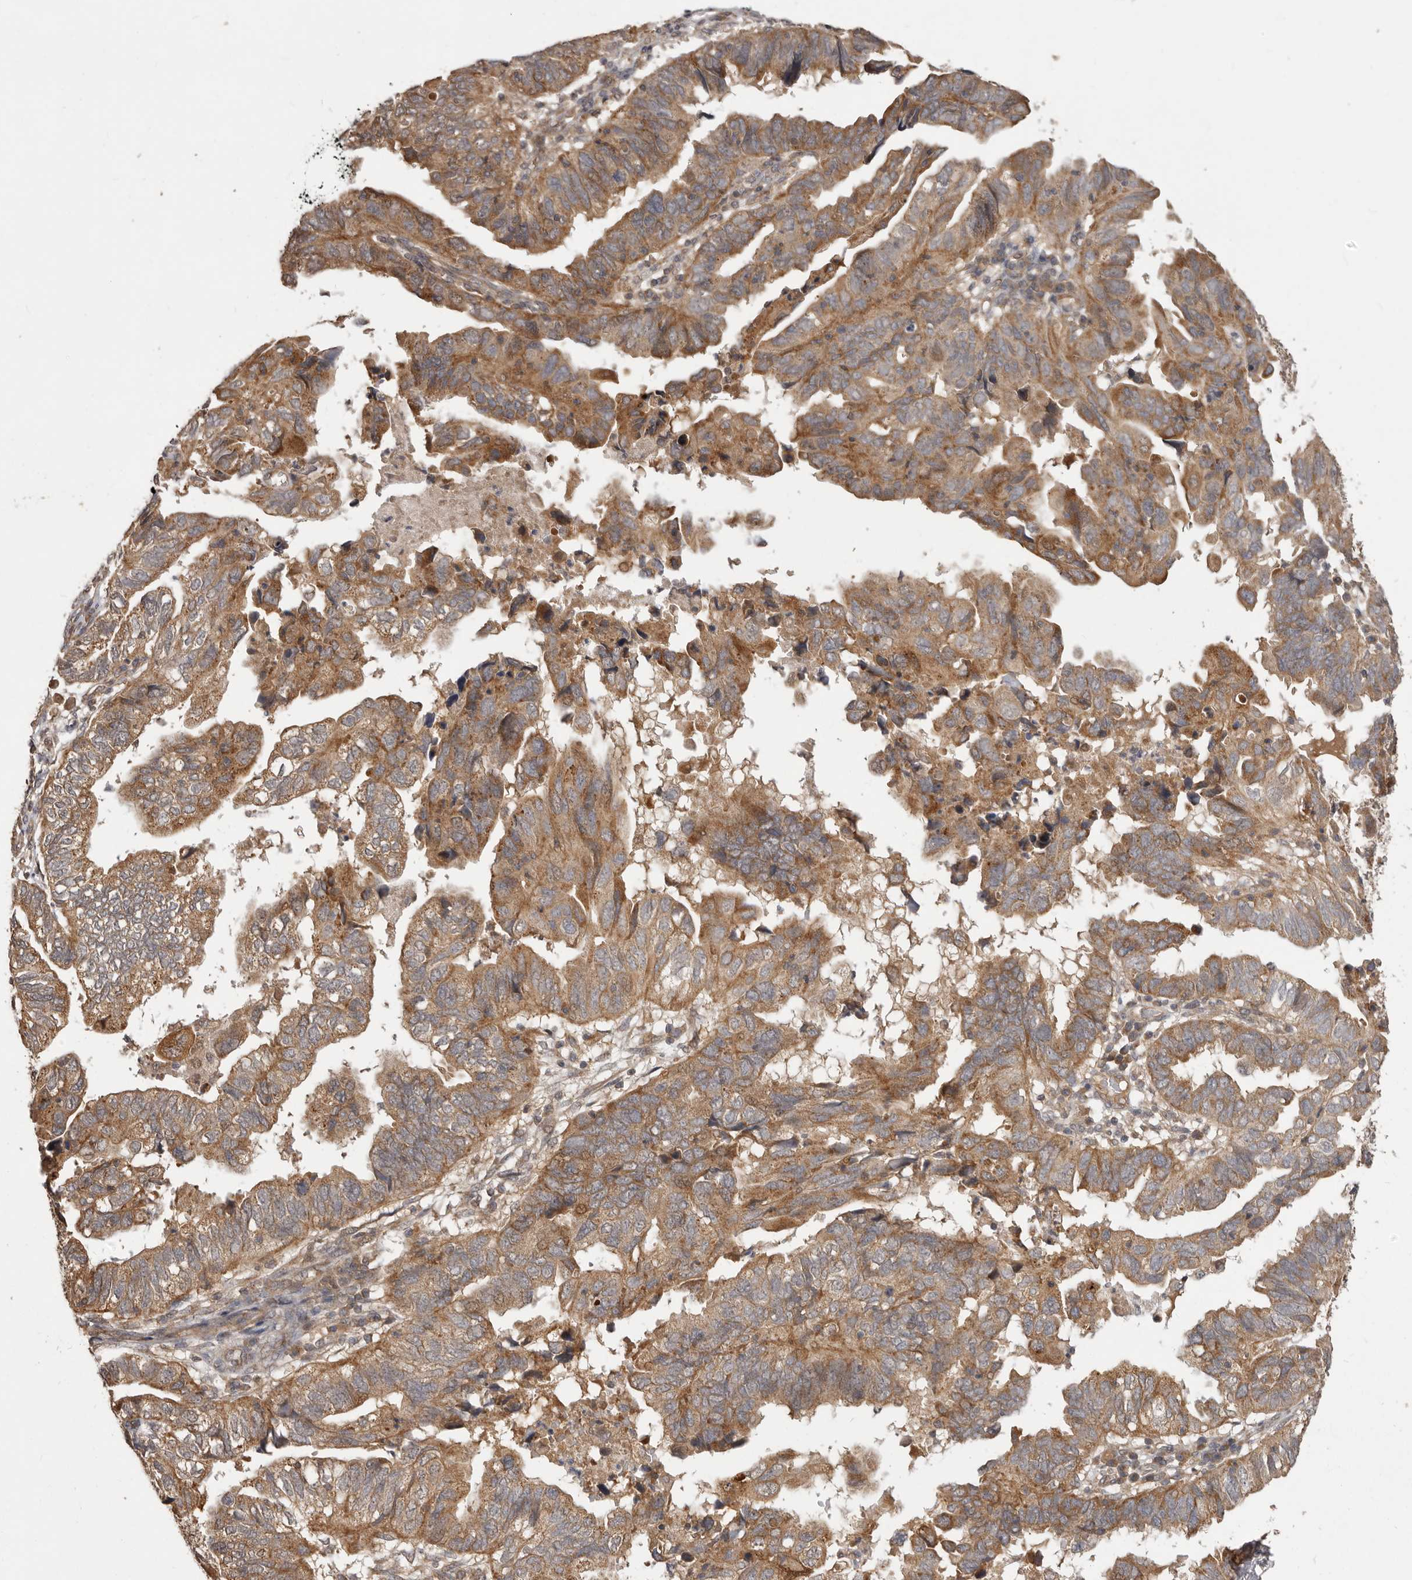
{"staining": {"intensity": "moderate", "quantity": ">75%", "location": "cytoplasmic/membranous"}, "tissue": "endometrial cancer", "cell_type": "Tumor cells", "image_type": "cancer", "snomed": [{"axis": "morphology", "description": "Adenocarcinoma, NOS"}, {"axis": "topography", "description": "Uterus"}], "caption": "Protein analysis of endometrial adenocarcinoma tissue shows moderate cytoplasmic/membranous staining in about >75% of tumor cells.", "gene": "MTO1", "patient": {"sex": "female", "age": 77}}